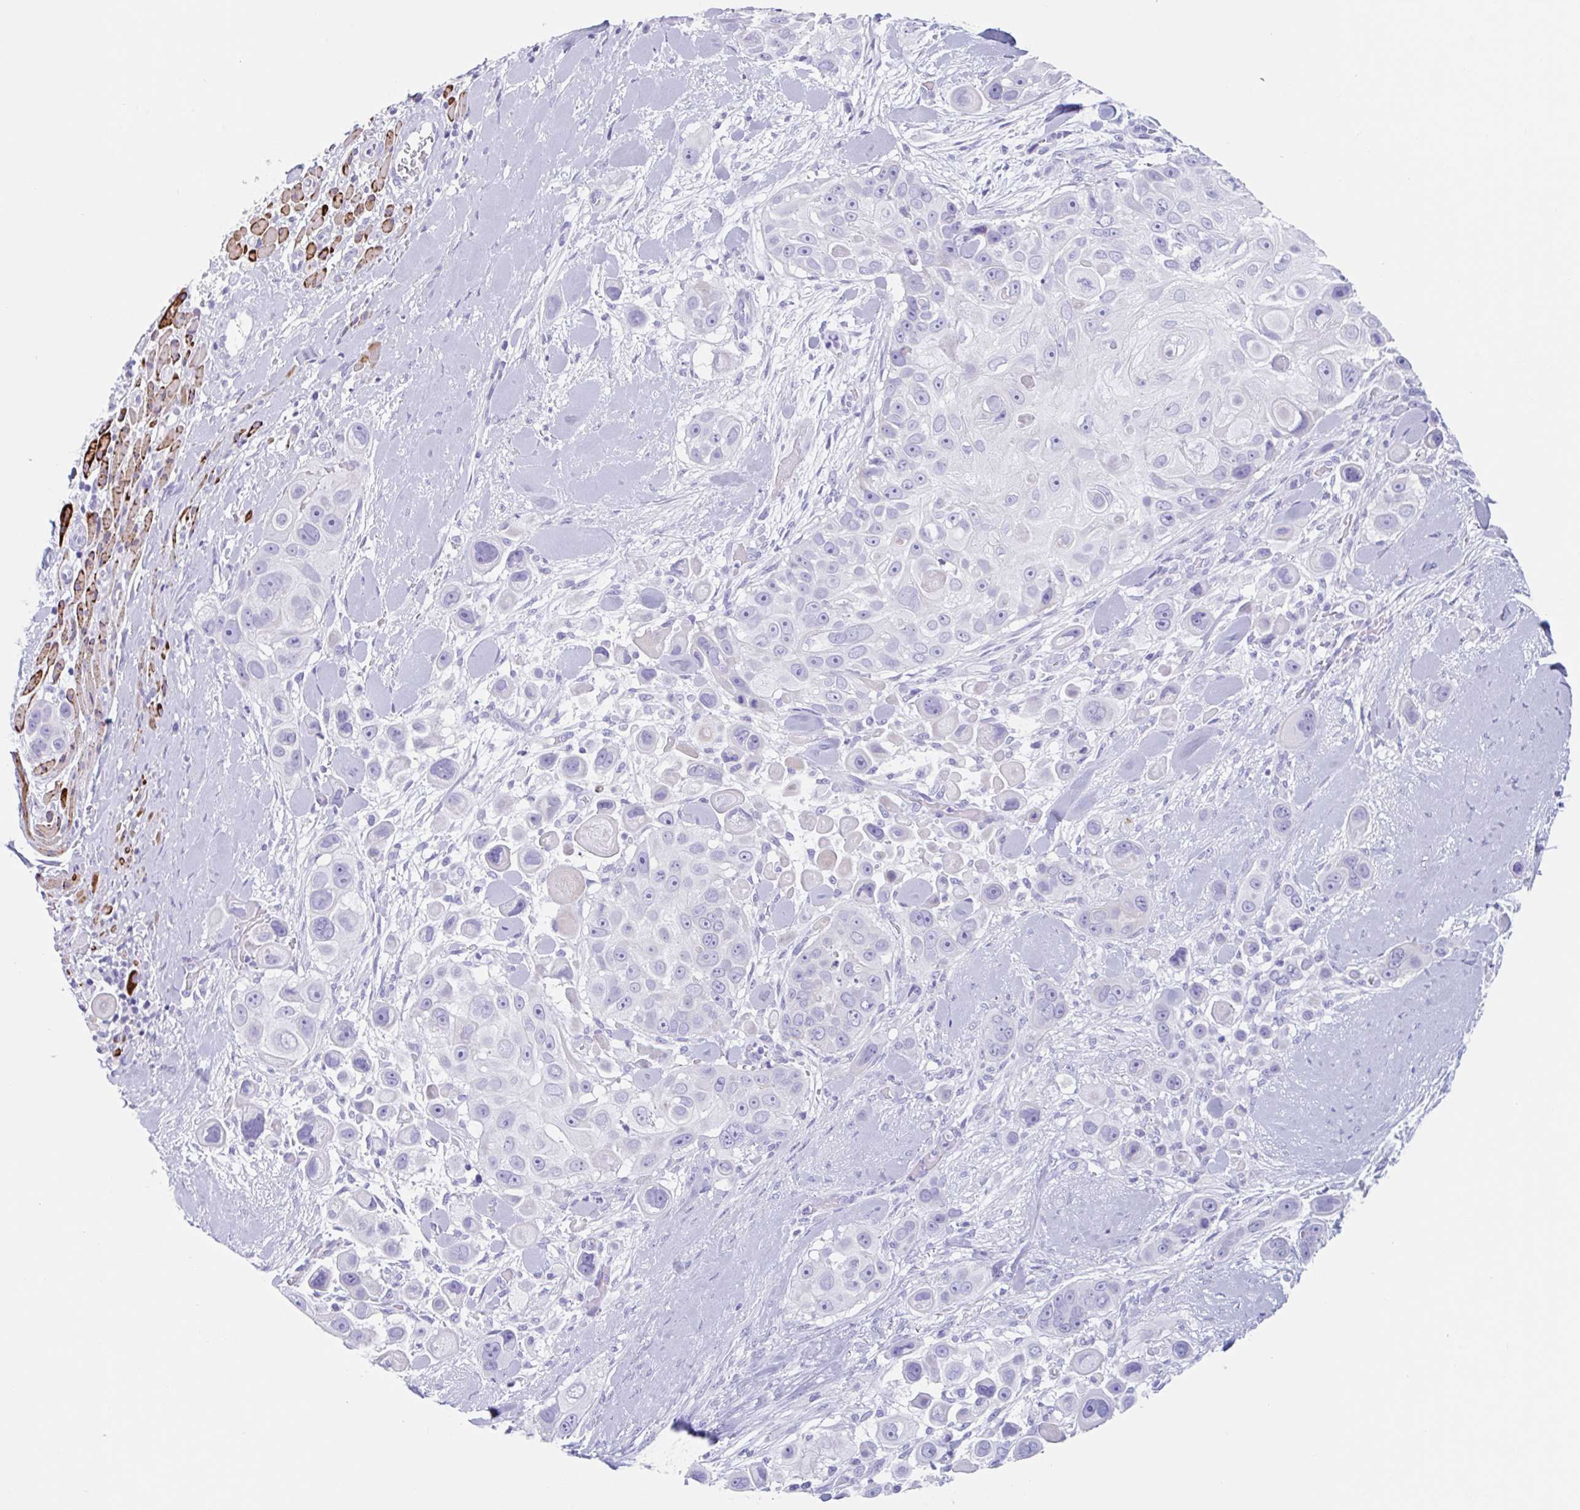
{"staining": {"intensity": "negative", "quantity": "none", "location": "none"}, "tissue": "skin cancer", "cell_type": "Tumor cells", "image_type": "cancer", "snomed": [{"axis": "morphology", "description": "Squamous cell carcinoma, NOS"}, {"axis": "topography", "description": "Skin"}], "caption": "A high-resolution histopathology image shows immunohistochemistry (IHC) staining of skin squamous cell carcinoma, which reveals no significant staining in tumor cells.", "gene": "CPTP", "patient": {"sex": "male", "age": 67}}